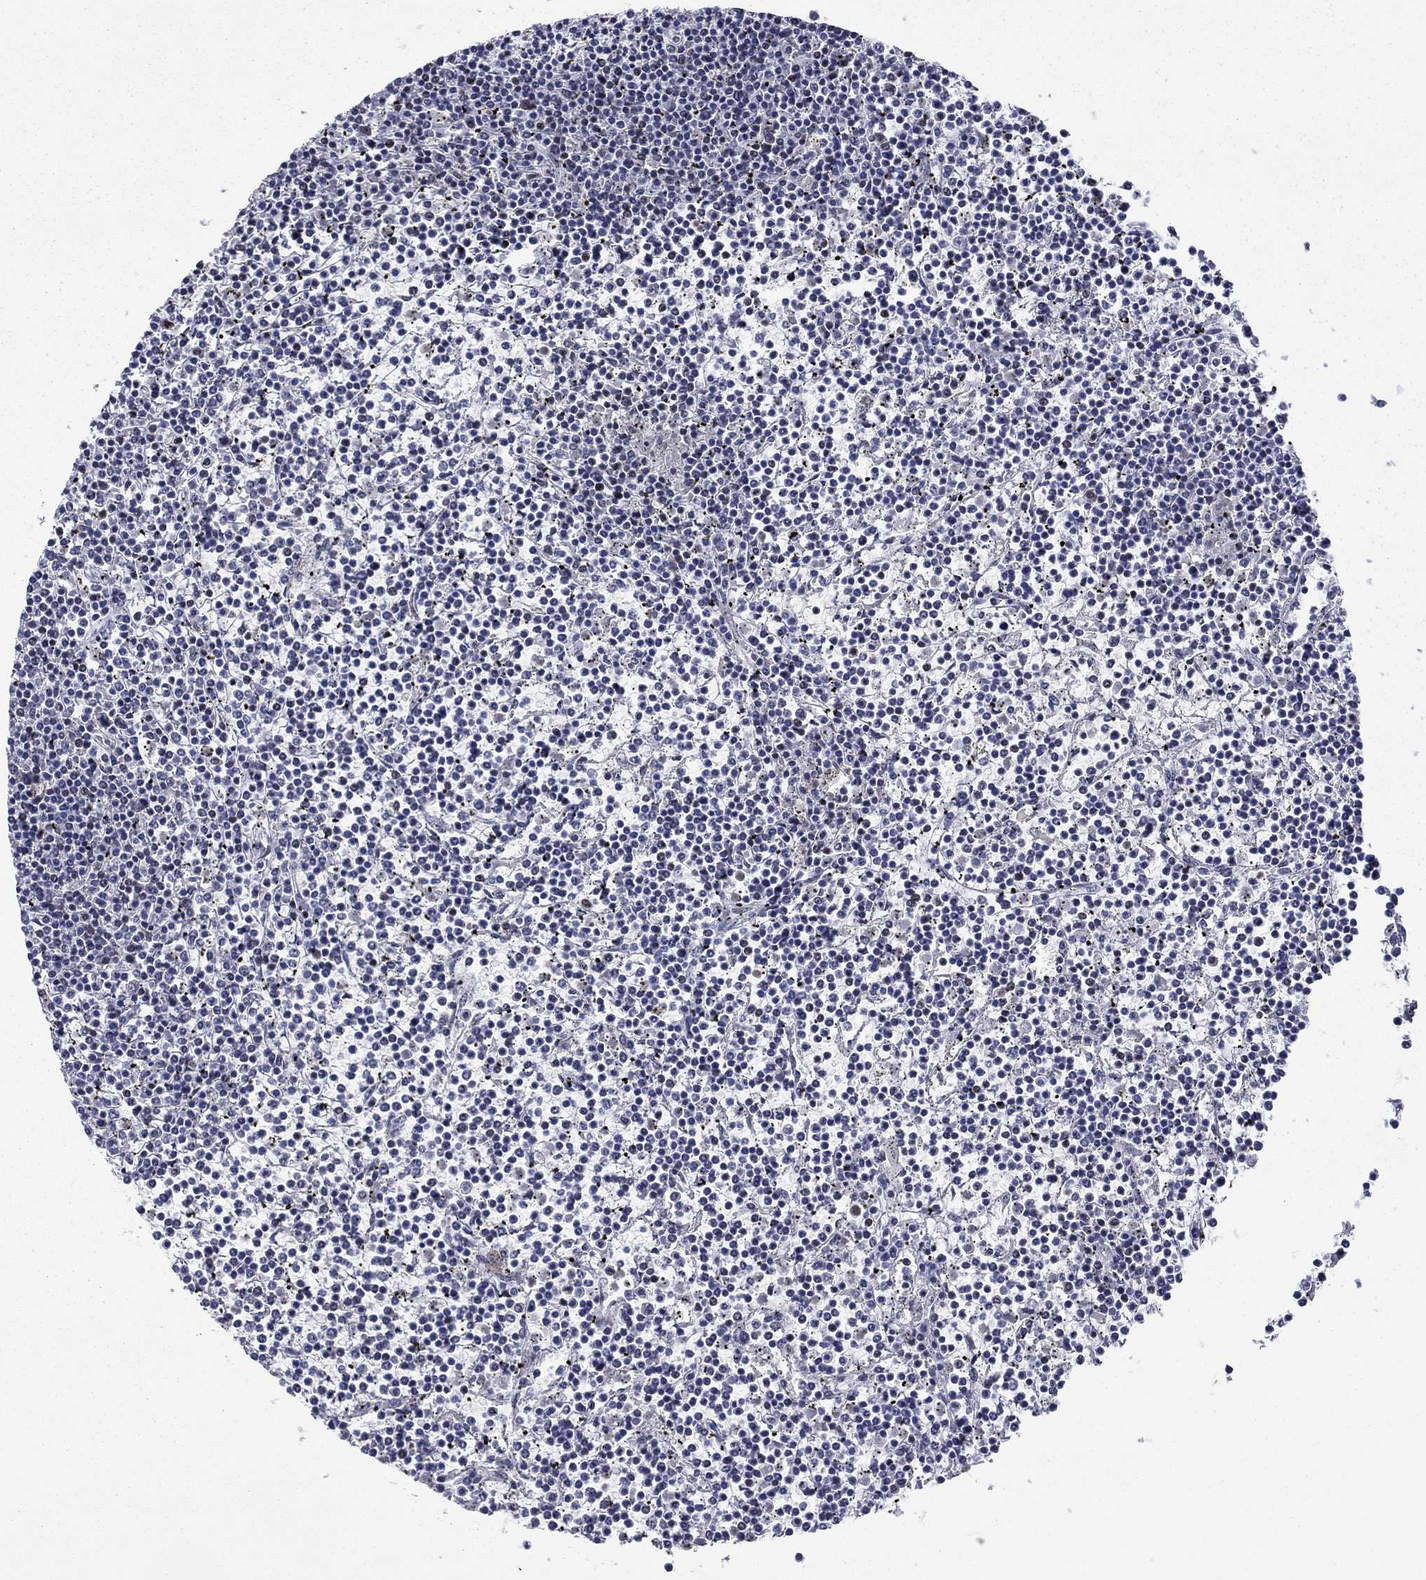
{"staining": {"intensity": "negative", "quantity": "none", "location": "none"}, "tissue": "lymphoma", "cell_type": "Tumor cells", "image_type": "cancer", "snomed": [{"axis": "morphology", "description": "Malignant lymphoma, non-Hodgkin's type, Low grade"}, {"axis": "topography", "description": "Spleen"}], "caption": "A high-resolution photomicrograph shows immunohistochemistry (IHC) staining of malignant lymphoma, non-Hodgkin's type (low-grade), which exhibits no significant staining in tumor cells.", "gene": "ETV5", "patient": {"sex": "female", "age": 19}}